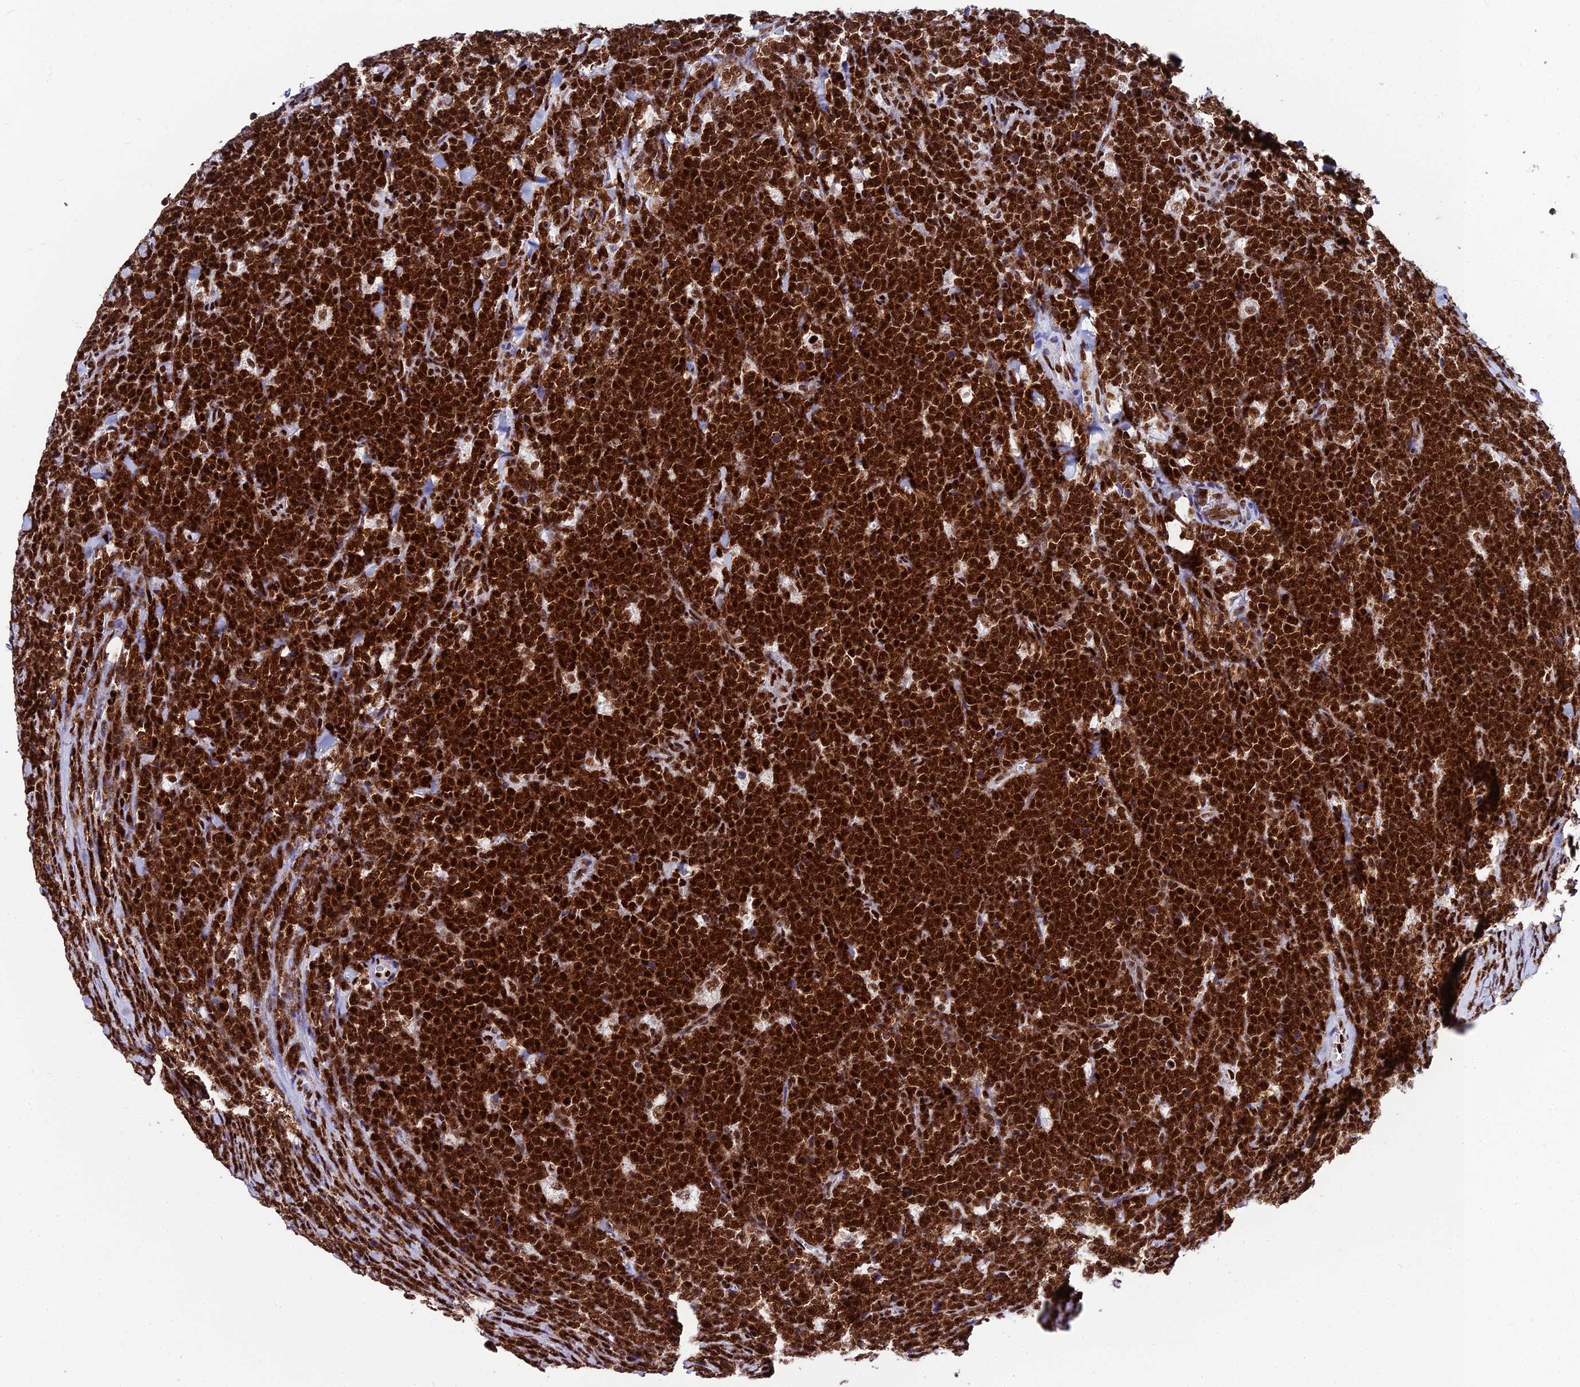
{"staining": {"intensity": "strong", "quantity": ">75%", "location": "nuclear"}, "tissue": "lymphoma", "cell_type": "Tumor cells", "image_type": "cancer", "snomed": [{"axis": "morphology", "description": "Malignant lymphoma, non-Hodgkin's type, High grade"}, {"axis": "topography", "description": "Small intestine"}], "caption": "Brown immunohistochemical staining in malignant lymphoma, non-Hodgkin's type (high-grade) exhibits strong nuclear staining in about >75% of tumor cells.", "gene": "HNRNPH1", "patient": {"sex": "male", "age": 8}}